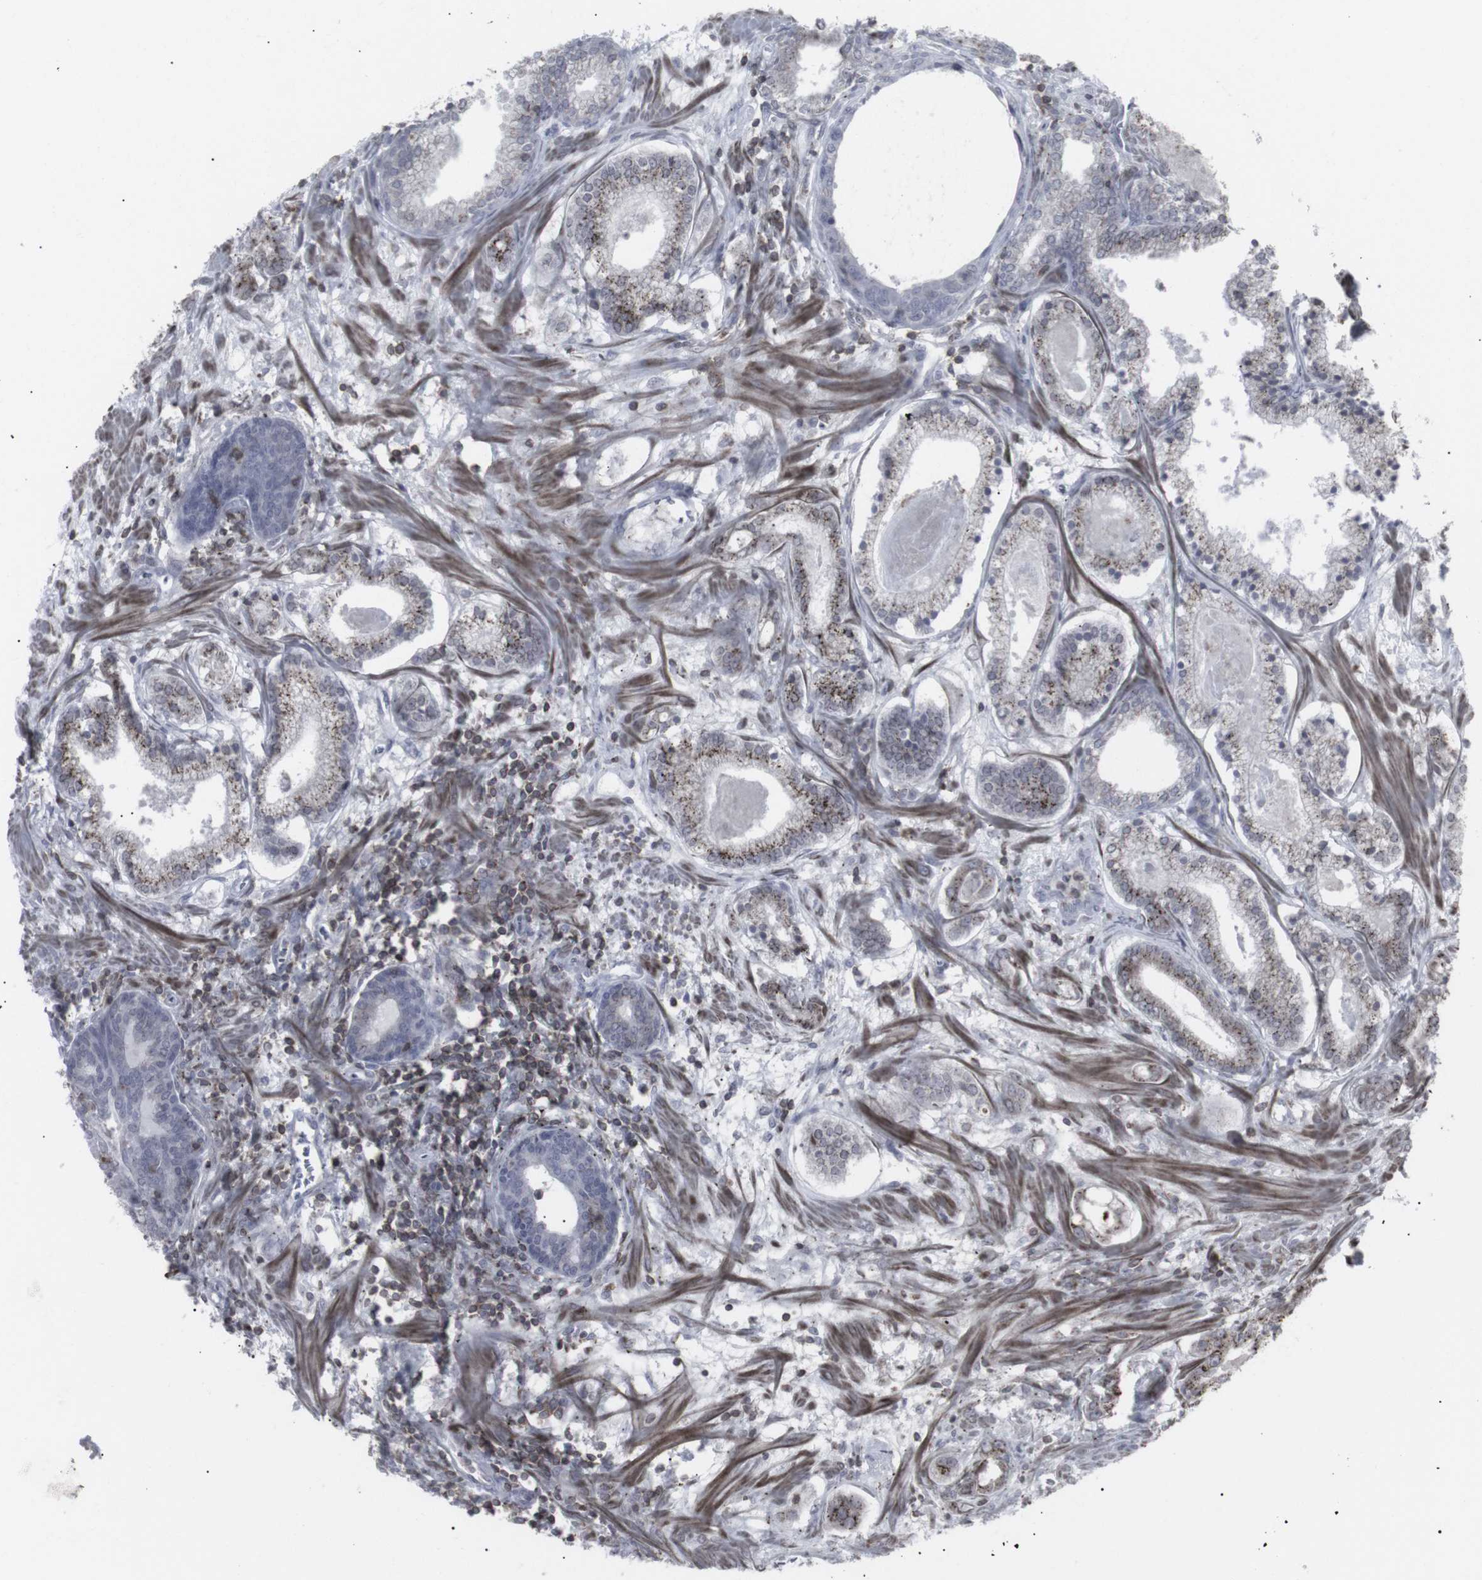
{"staining": {"intensity": "moderate", "quantity": ">75%", "location": "cytoplasmic/membranous"}, "tissue": "prostate cancer", "cell_type": "Tumor cells", "image_type": "cancer", "snomed": [{"axis": "morphology", "description": "Adenocarcinoma, Low grade"}, {"axis": "topography", "description": "Prostate"}], "caption": "The image exhibits immunohistochemical staining of adenocarcinoma (low-grade) (prostate). There is moderate cytoplasmic/membranous expression is appreciated in about >75% of tumor cells.", "gene": "APOBEC2", "patient": {"sex": "male", "age": 59}}